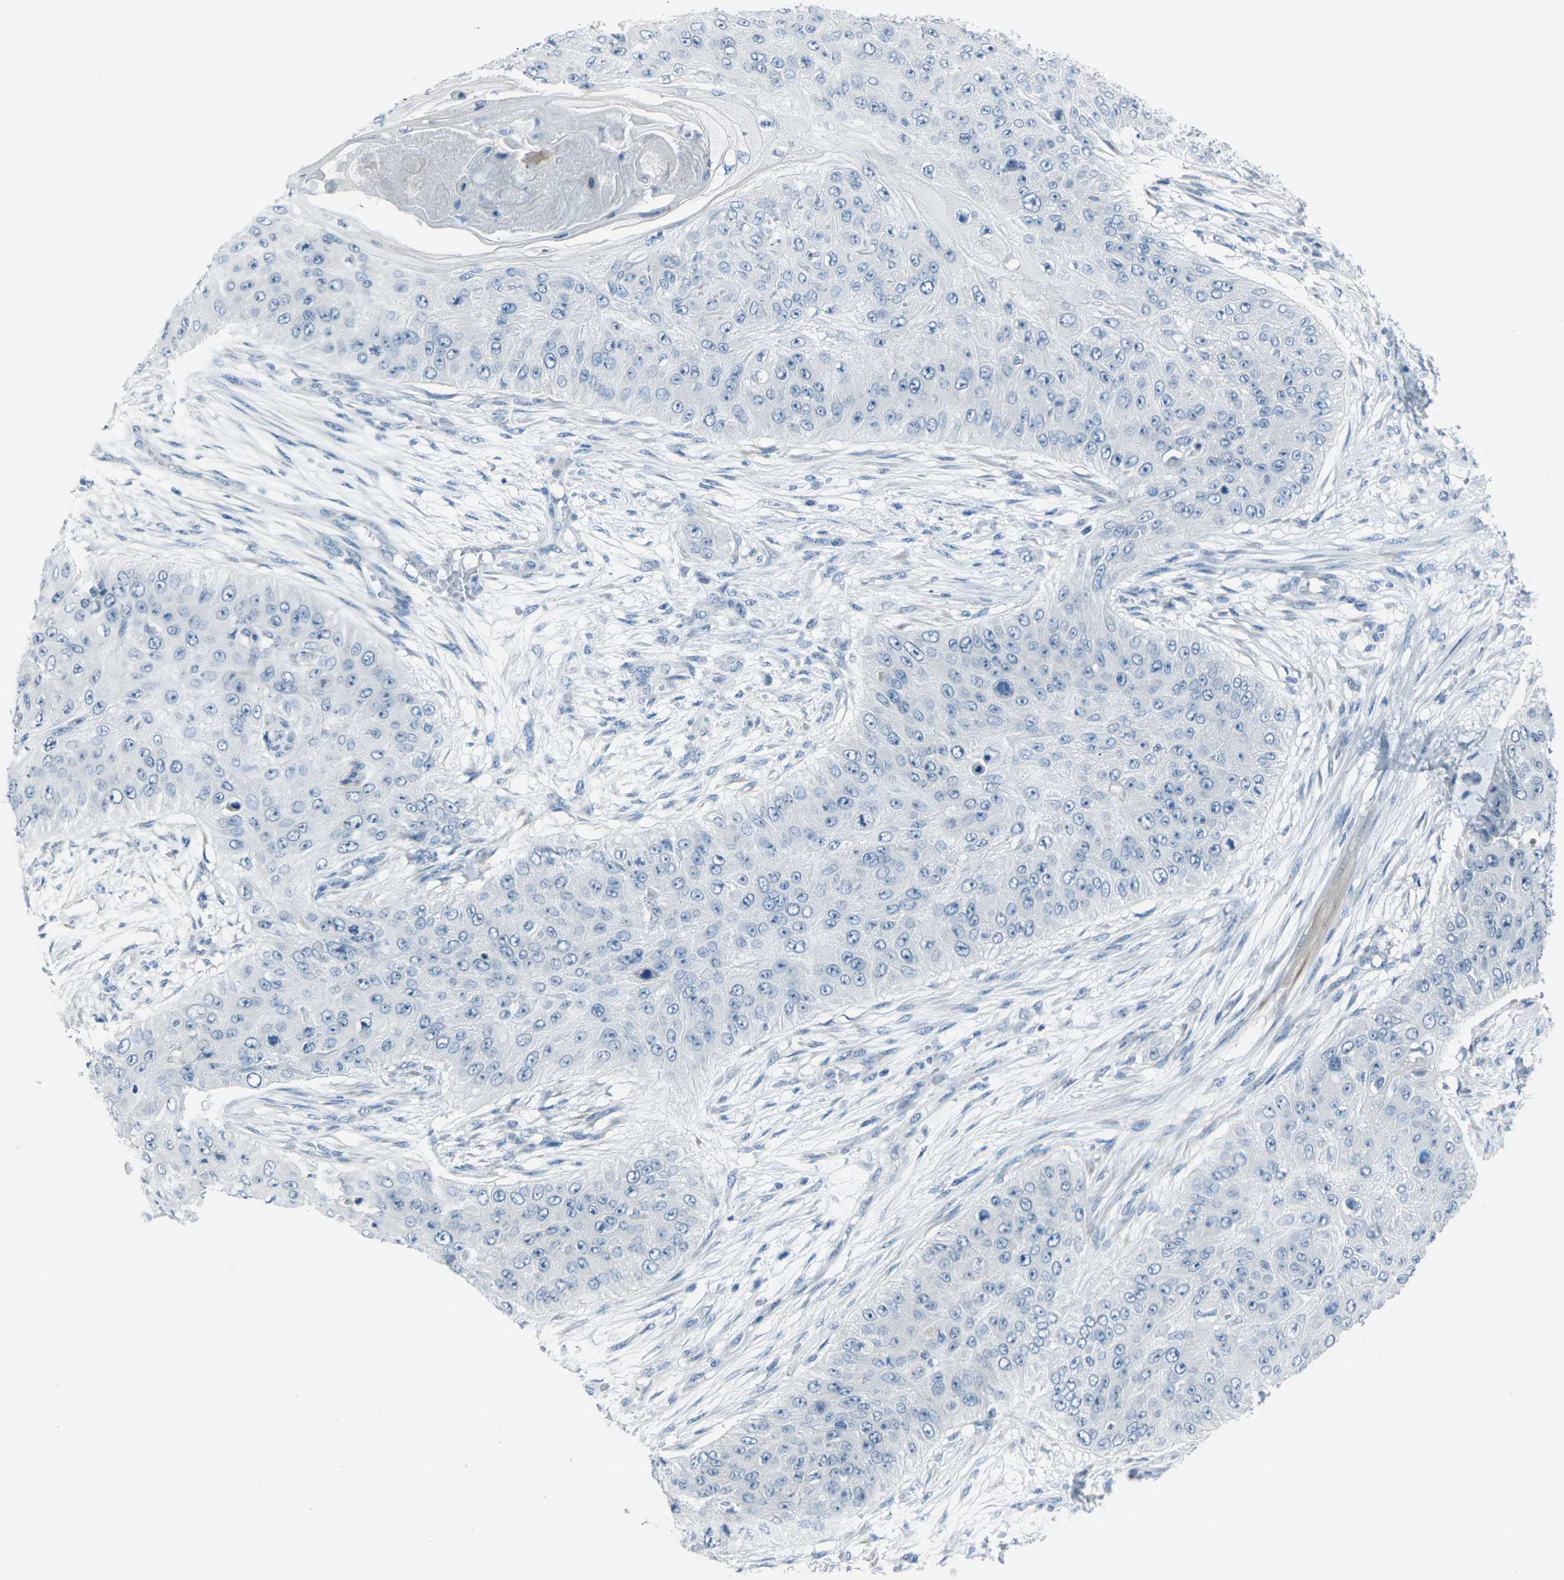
{"staining": {"intensity": "negative", "quantity": "none", "location": "none"}, "tissue": "skin cancer", "cell_type": "Tumor cells", "image_type": "cancer", "snomed": [{"axis": "morphology", "description": "Squamous cell carcinoma, NOS"}, {"axis": "topography", "description": "Skin"}], "caption": "Skin squamous cell carcinoma was stained to show a protein in brown. There is no significant staining in tumor cells. (DAB immunohistochemistry, high magnification).", "gene": "ANKRD46", "patient": {"sex": "female", "age": 80}}